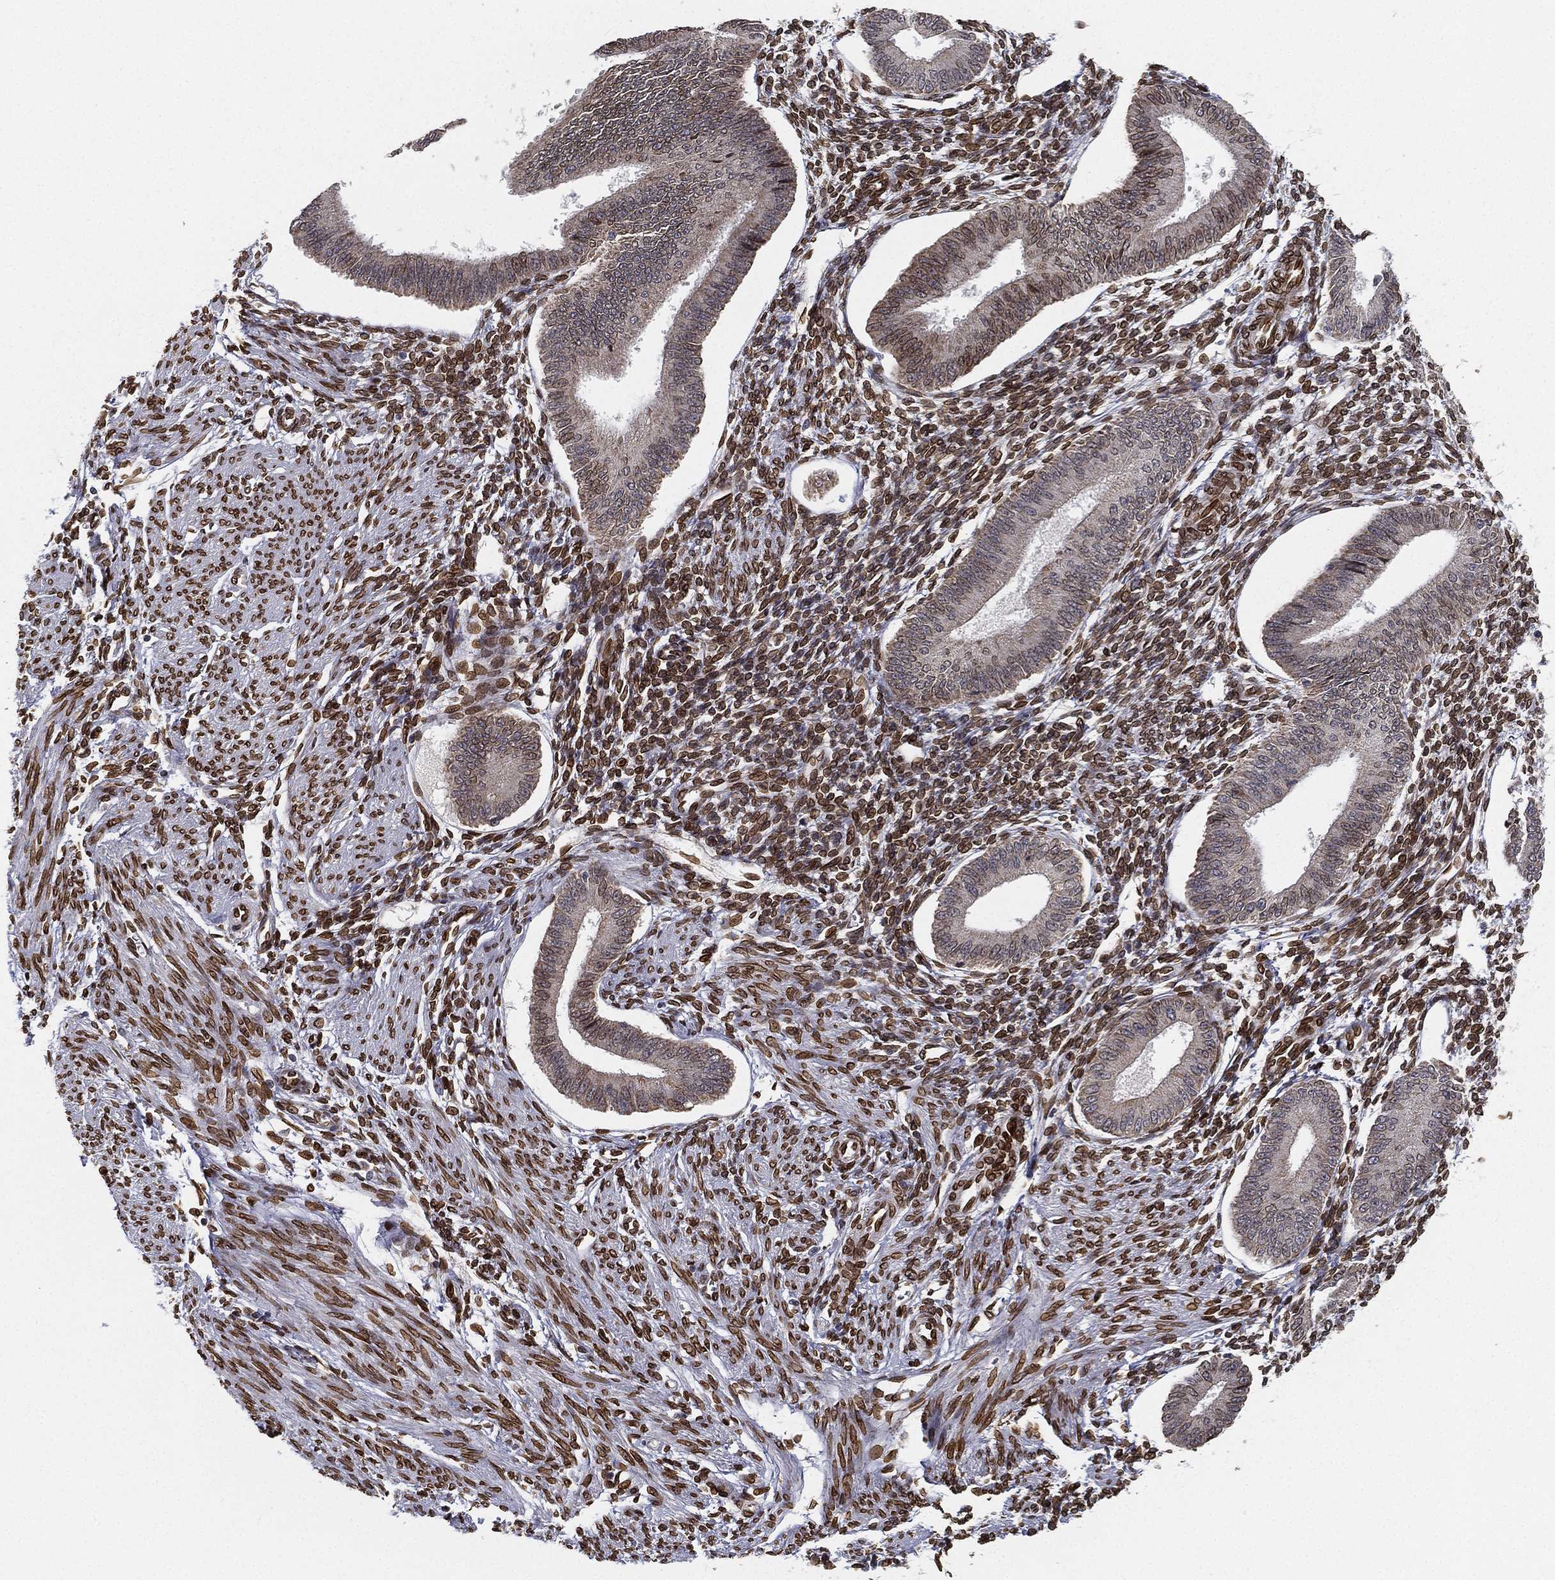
{"staining": {"intensity": "strong", "quantity": ">75%", "location": "cytoplasmic/membranous,nuclear"}, "tissue": "endometrium", "cell_type": "Cells in endometrial stroma", "image_type": "normal", "snomed": [{"axis": "morphology", "description": "Normal tissue, NOS"}, {"axis": "topography", "description": "Endometrium"}], "caption": "Approximately >75% of cells in endometrial stroma in unremarkable endometrium reveal strong cytoplasmic/membranous,nuclear protein staining as visualized by brown immunohistochemical staining.", "gene": "PALB2", "patient": {"sex": "female", "age": 39}}